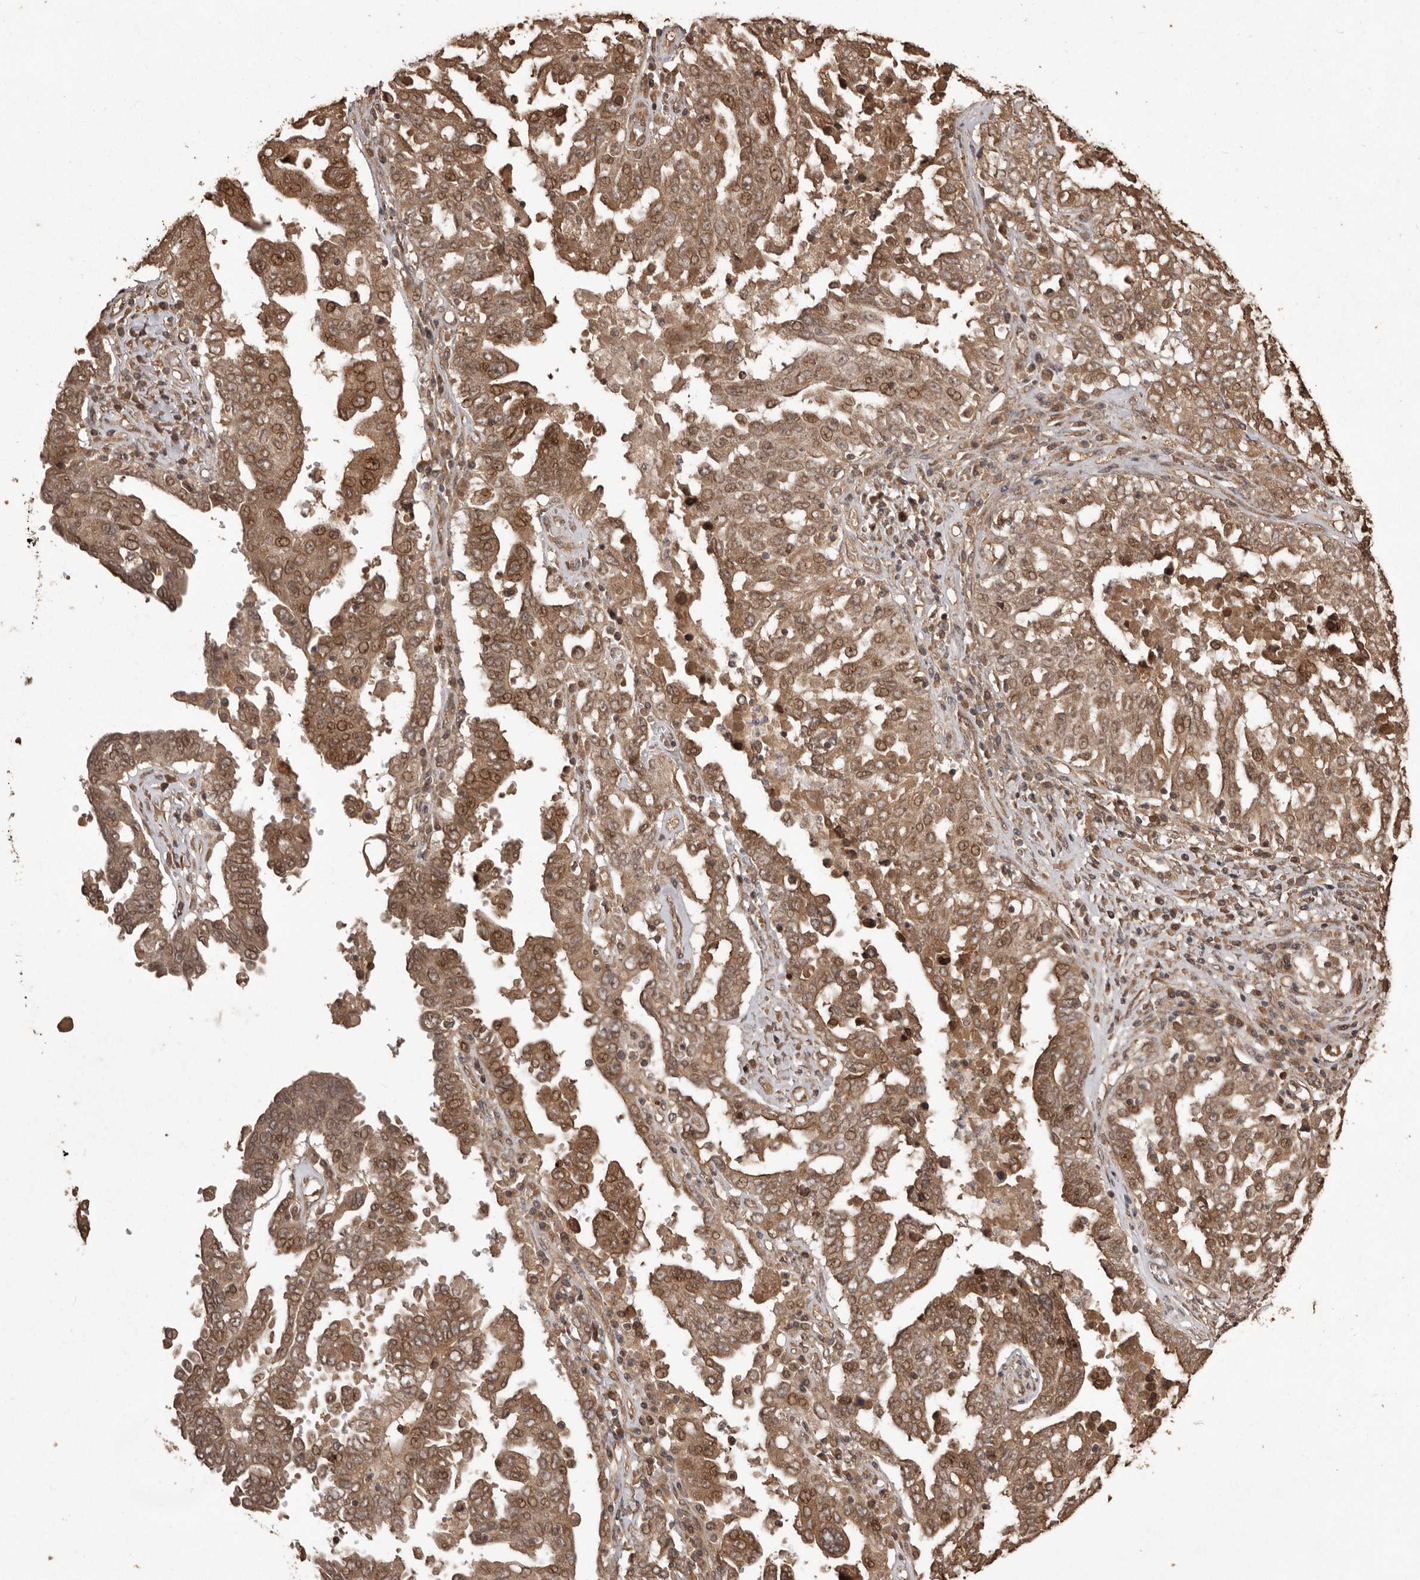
{"staining": {"intensity": "moderate", "quantity": ">75%", "location": "cytoplasmic/membranous,nuclear"}, "tissue": "ovarian cancer", "cell_type": "Tumor cells", "image_type": "cancer", "snomed": [{"axis": "morphology", "description": "Carcinoma, endometroid"}, {"axis": "topography", "description": "Ovary"}], "caption": "The image reveals a brown stain indicating the presence of a protein in the cytoplasmic/membranous and nuclear of tumor cells in ovarian endometroid carcinoma. Ihc stains the protein of interest in brown and the nuclei are stained blue.", "gene": "NUP43", "patient": {"sex": "female", "age": 62}}